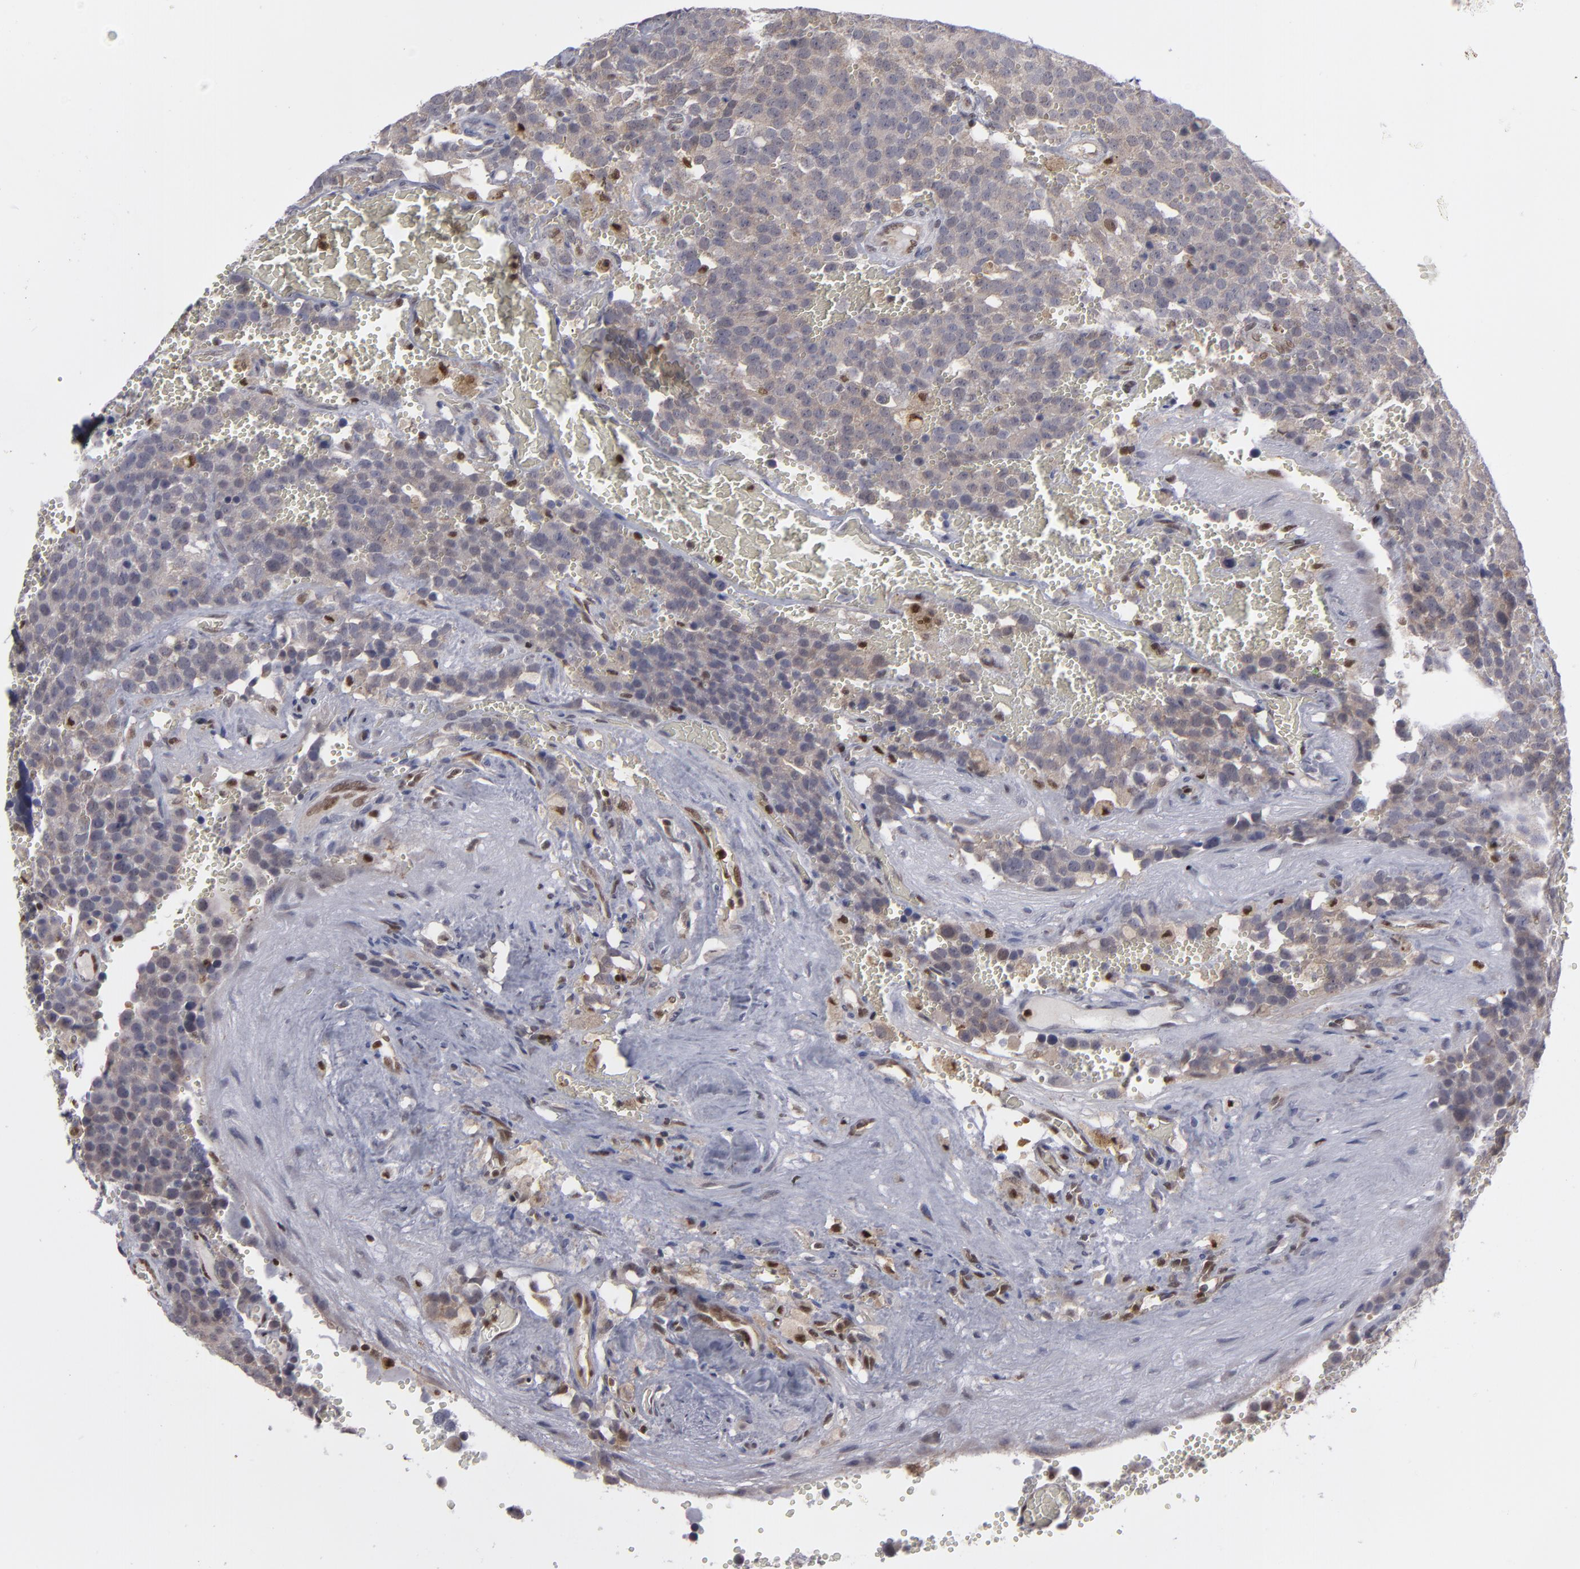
{"staining": {"intensity": "weak", "quantity": ">75%", "location": "cytoplasmic/membranous"}, "tissue": "testis cancer", "cell_type": "Tumor cells", "image_type": "cancer", "snomed": [{"axis": "morphology", "description": "Seminoma, NOS"}, {"axis": "topography", "description": "Testis"}], "caption": "Testis cancer (seminoma) stained with DAB immunohistochemistry demonstrates low levels of weak cytoplasmic/membranous expression in approximately >75% of tumor cells.", "gene": "GSR", "patient": {"sex": "male", "age": 71}}